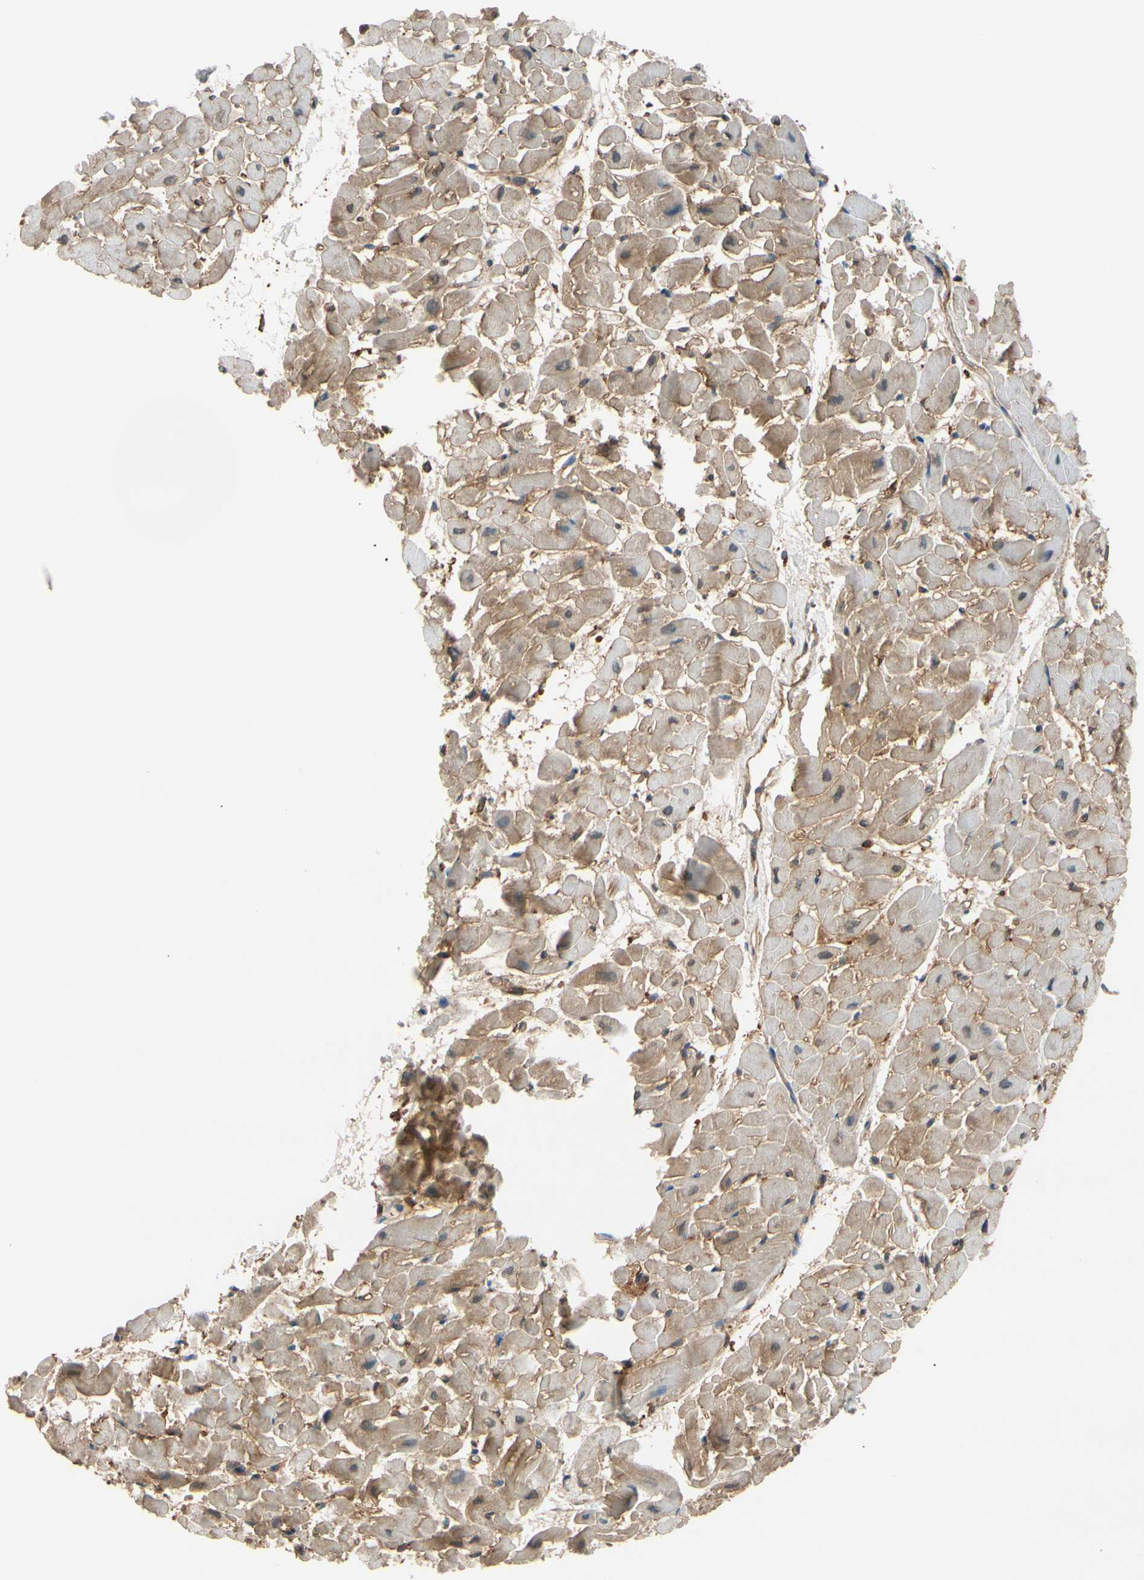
{"staining": {"intensity": "moderate", "quantity": "<25%", "location": "cytoplasmic/membranous"}, "tissue": "heart muscle", "cell_type": "Cardiomyocytes", "image_type": "normal", "snomed": [{"axis": "morphology", "description": "Normal tissue, NOS"}, {"axis": "topography", "description": "Heart"}], "caption": "Immunohistochemistry (IHC) (DAB) staining of normal human heart muscle exhibits moderate cytoplasmic/membranous protein positivity in about <25% of cardiomyocytes.", "gene": "EPS15", "patient": {"sex": "male", "age": 45}}